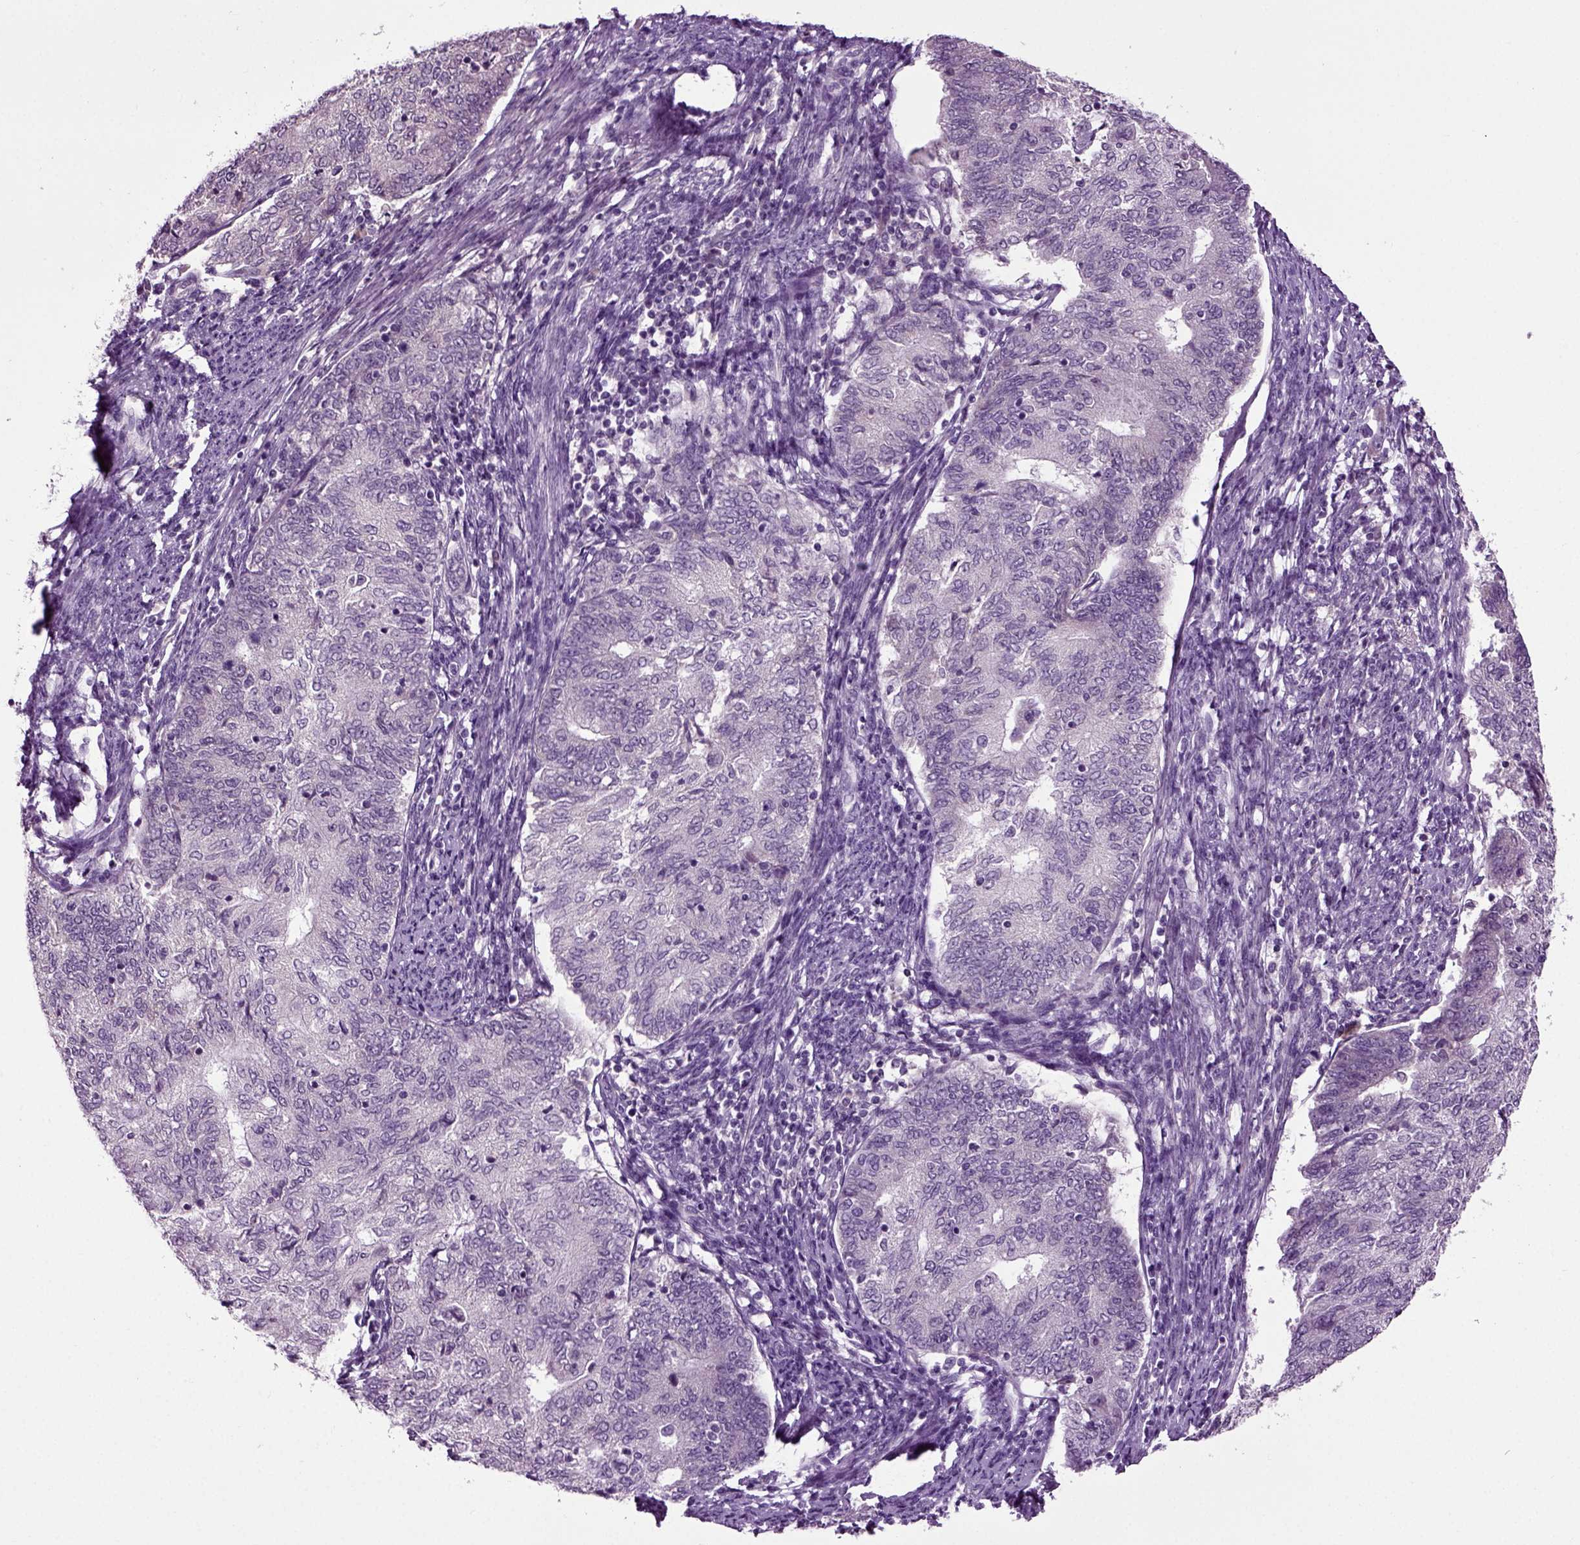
{"staining": {"intensity": "negative", "quantity": "none", "location": "none"}, "tissue": "endometrial cancer", "cell_type": "Tumor cells", "image_type": "cancer", "snomed": [{"axis": "morphology", "description": "Adenocarcinoma, NOS"}, {"axis": "topography", "description": "Endometrium"}], "caption": "IHC histopathology image of endometrial adenocarcinoma stained for a protein (brown), which displays no staining in tumor cells.", "gene": "SPATA17", "patient": {"sex": "female", "age": 65}}